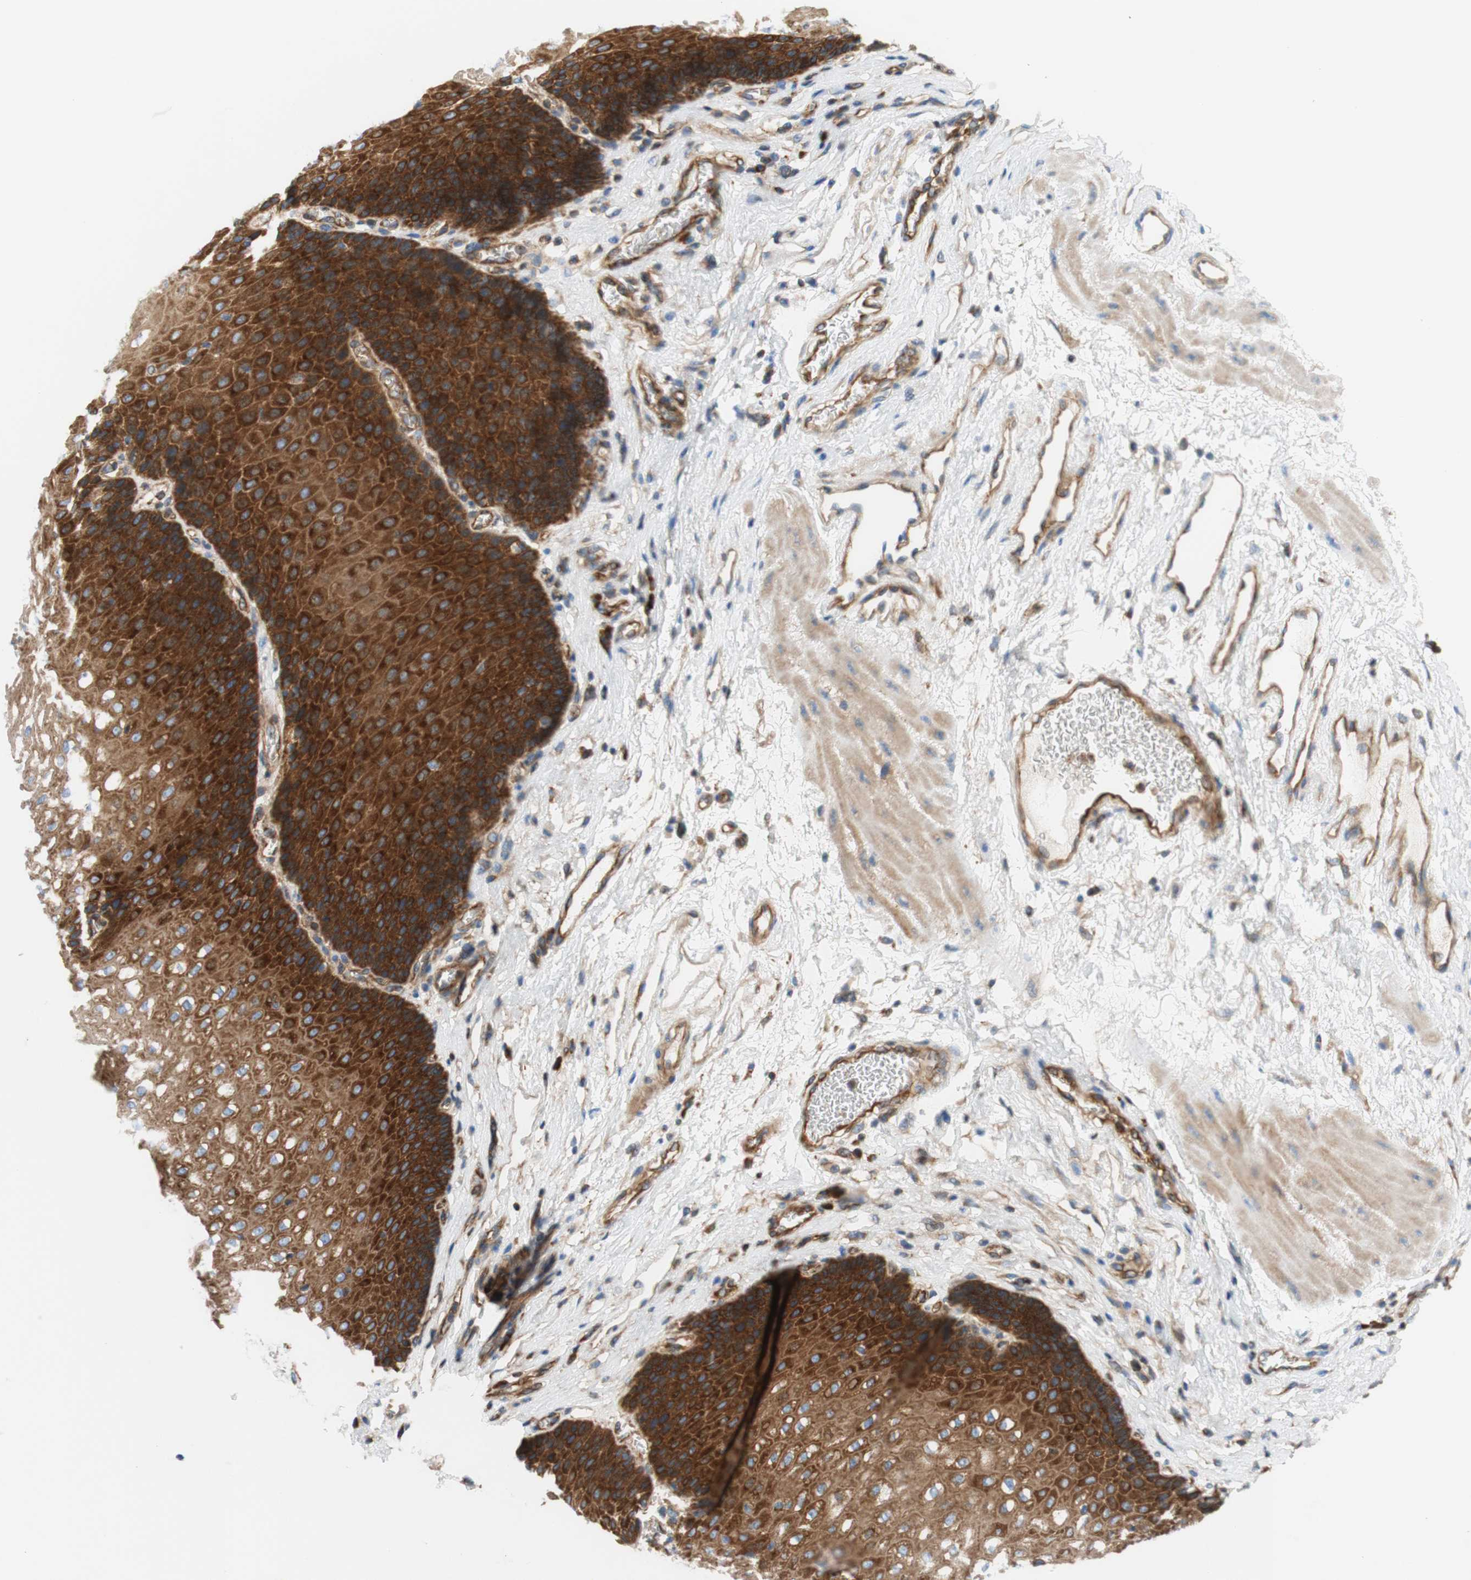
{"staining": {"intensity": "strong", "quantity": ">75%", "location": "cytoplasmic/membranous"}, "tissue": "esophagus", "cell_type": "Squamous epithelial cells", "image_type": "normal", "snomed": [{"axis": "morphology", "description": "Normal tissue, NOS"}, {"axis": "topography", "description": "Esophagus"}], "caption": "IHC (DAB (3,3'-diaminobenzidine)) staining of benign esophagus reveals strong cytoplasmic/membranous protein staining in approximately >75% of squamous epithelial cells.", "gene": "STOM", "patient": {"sex": "male", "age": 48}}